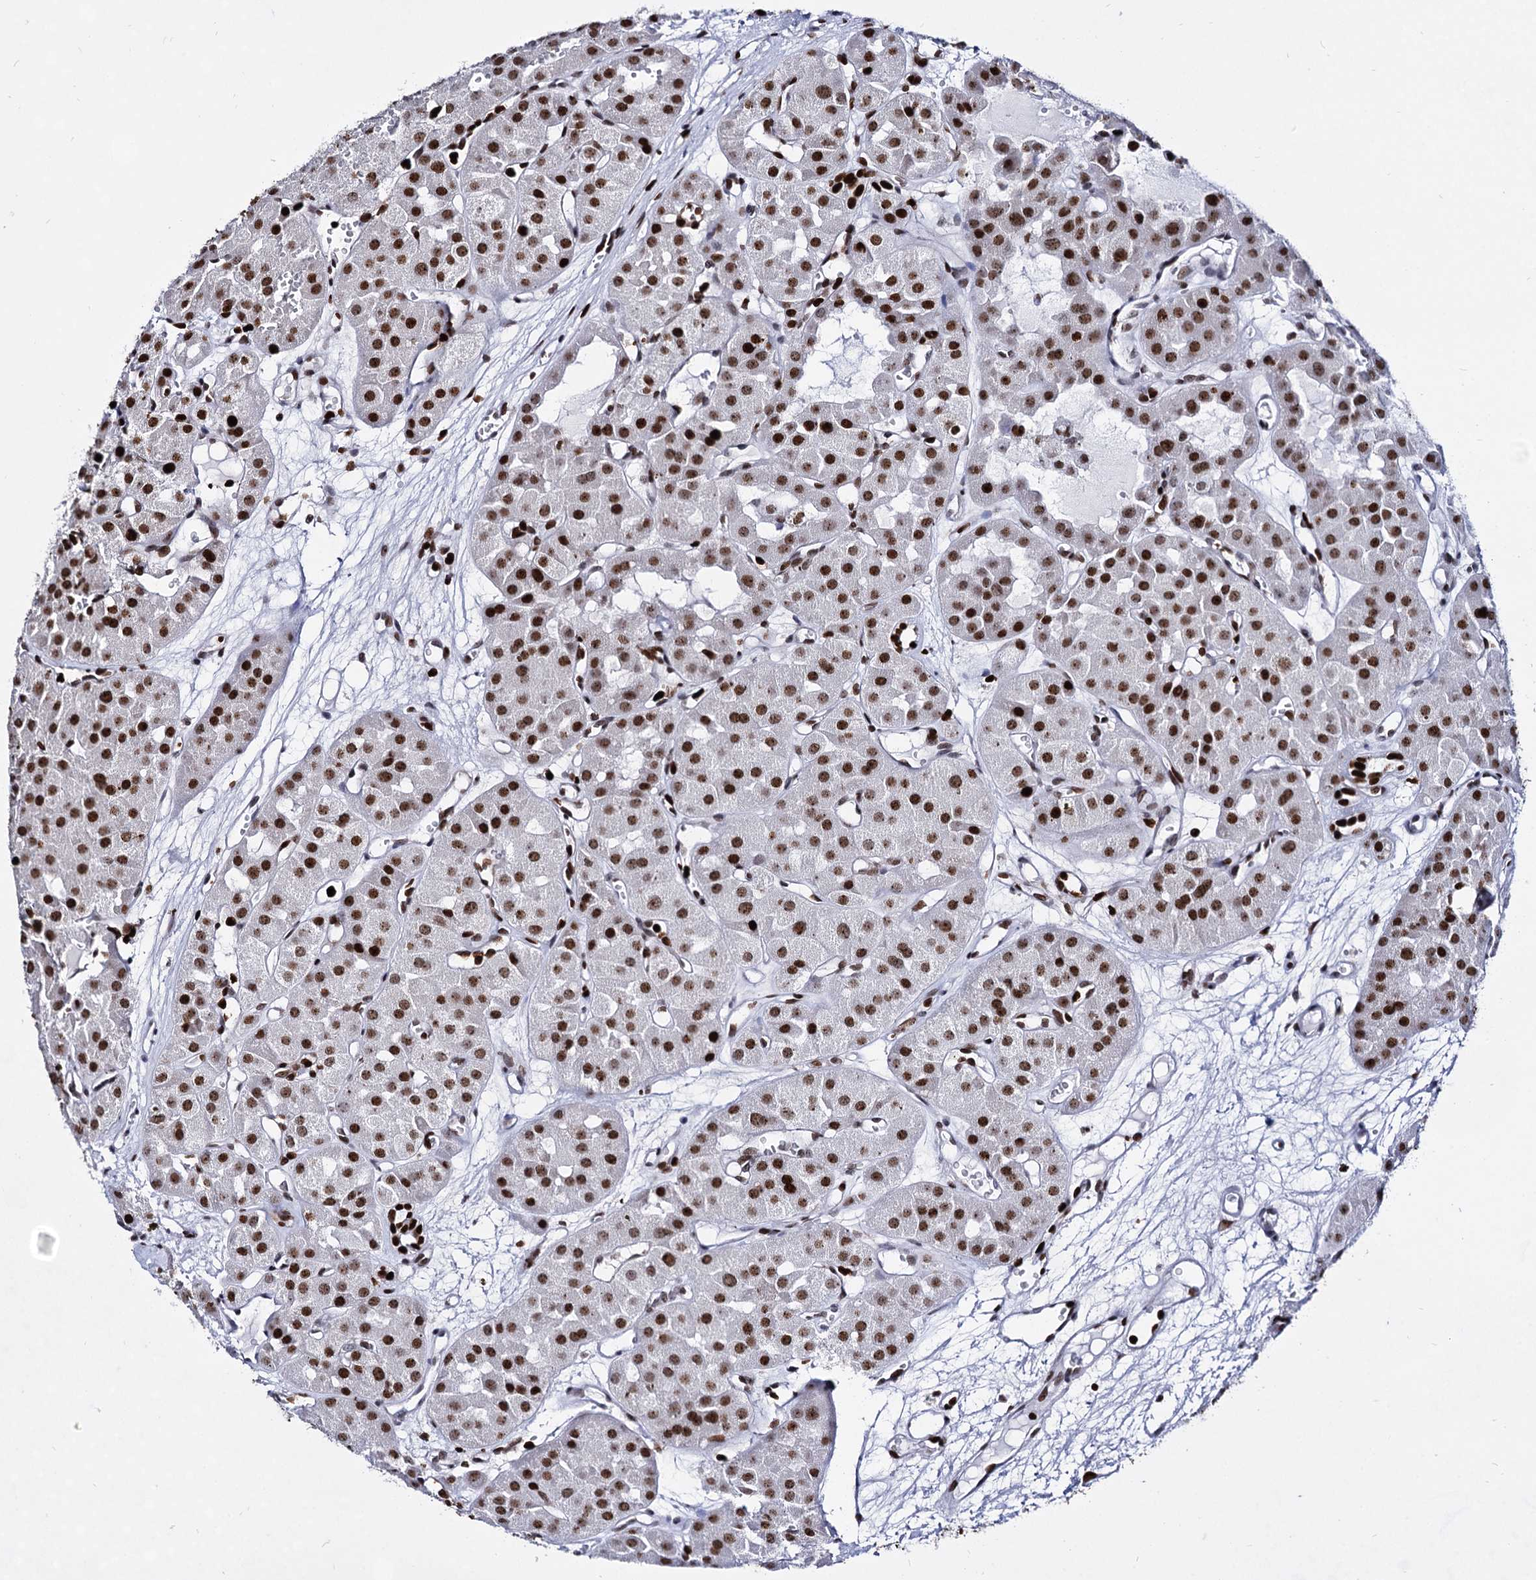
{"staining": {"intensity": "strong", "quantity": ">75%", "location": "nuclear"}, "tissue": "renal cancer", "cell_type": "Tumor cells", "image_type": "cancer", "snomed": [{"axis": "morphology", "description": "Carcinoma, NOS"}, {"axis": "topography", "description": "Kidney"}], "caption": "An immunohistochemistry histopathology image of neoplastic tissue is shown. Protein staining in brown labels strong nuclear positivity in carcinoma (renal) within tumor cells.", "gene": "HMGB2", "patient": {"sex": "female", "age": 75}}